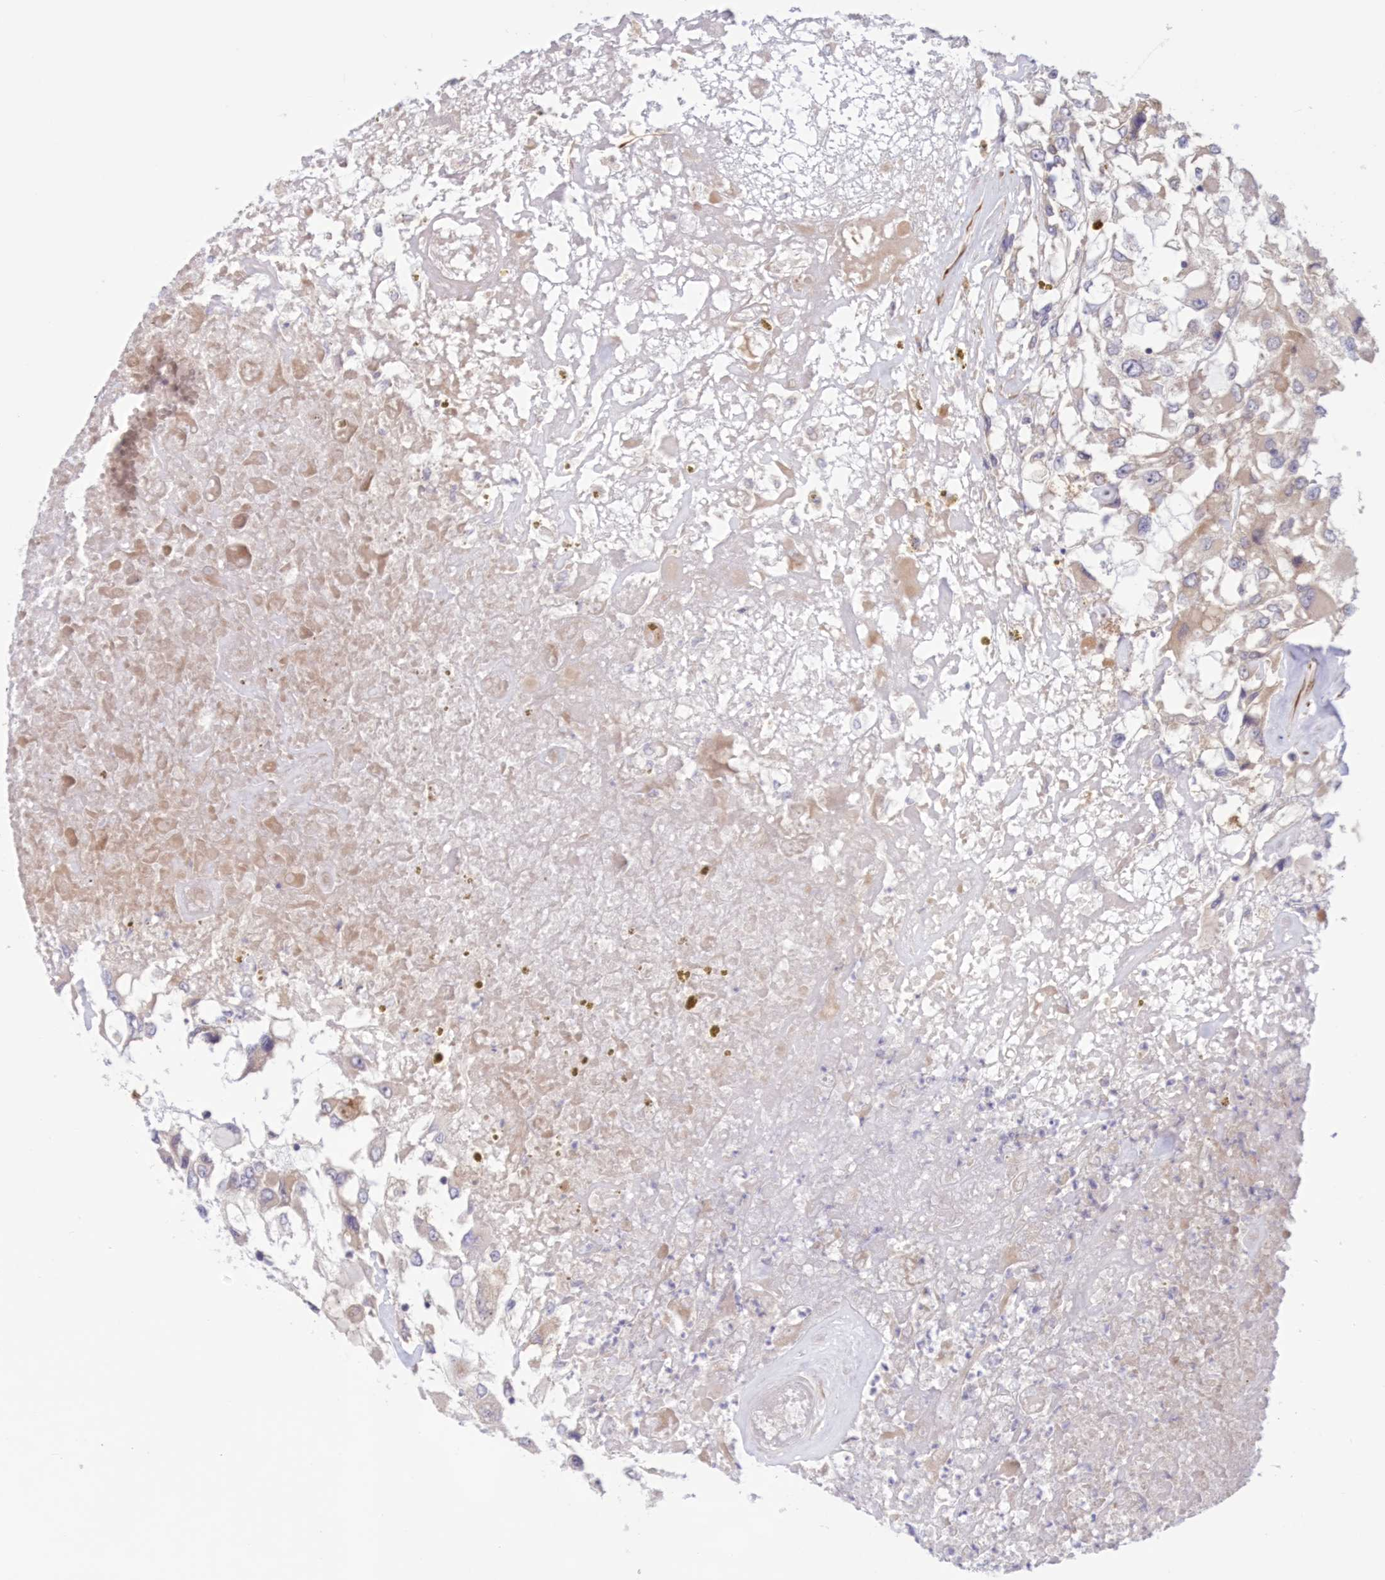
{"staining": {"intensity": "negative", "quantity": "none", "location": "none"}, "tissue": "renal cancer", "cell_type": "Tumor cells", "image_type": "cancer", "snomed": [{"axis": "morphology", "description": "Adenocarcinoma, NOS"}, {"axis": "topography", "description": "Kidney"}], "caption": "A photomicrograph of human adenocarcinoma (renal) is negative for staining in tumor cells.", "gene": "PCYOX1L", "patient": {"sex": "female", "age": 52}}